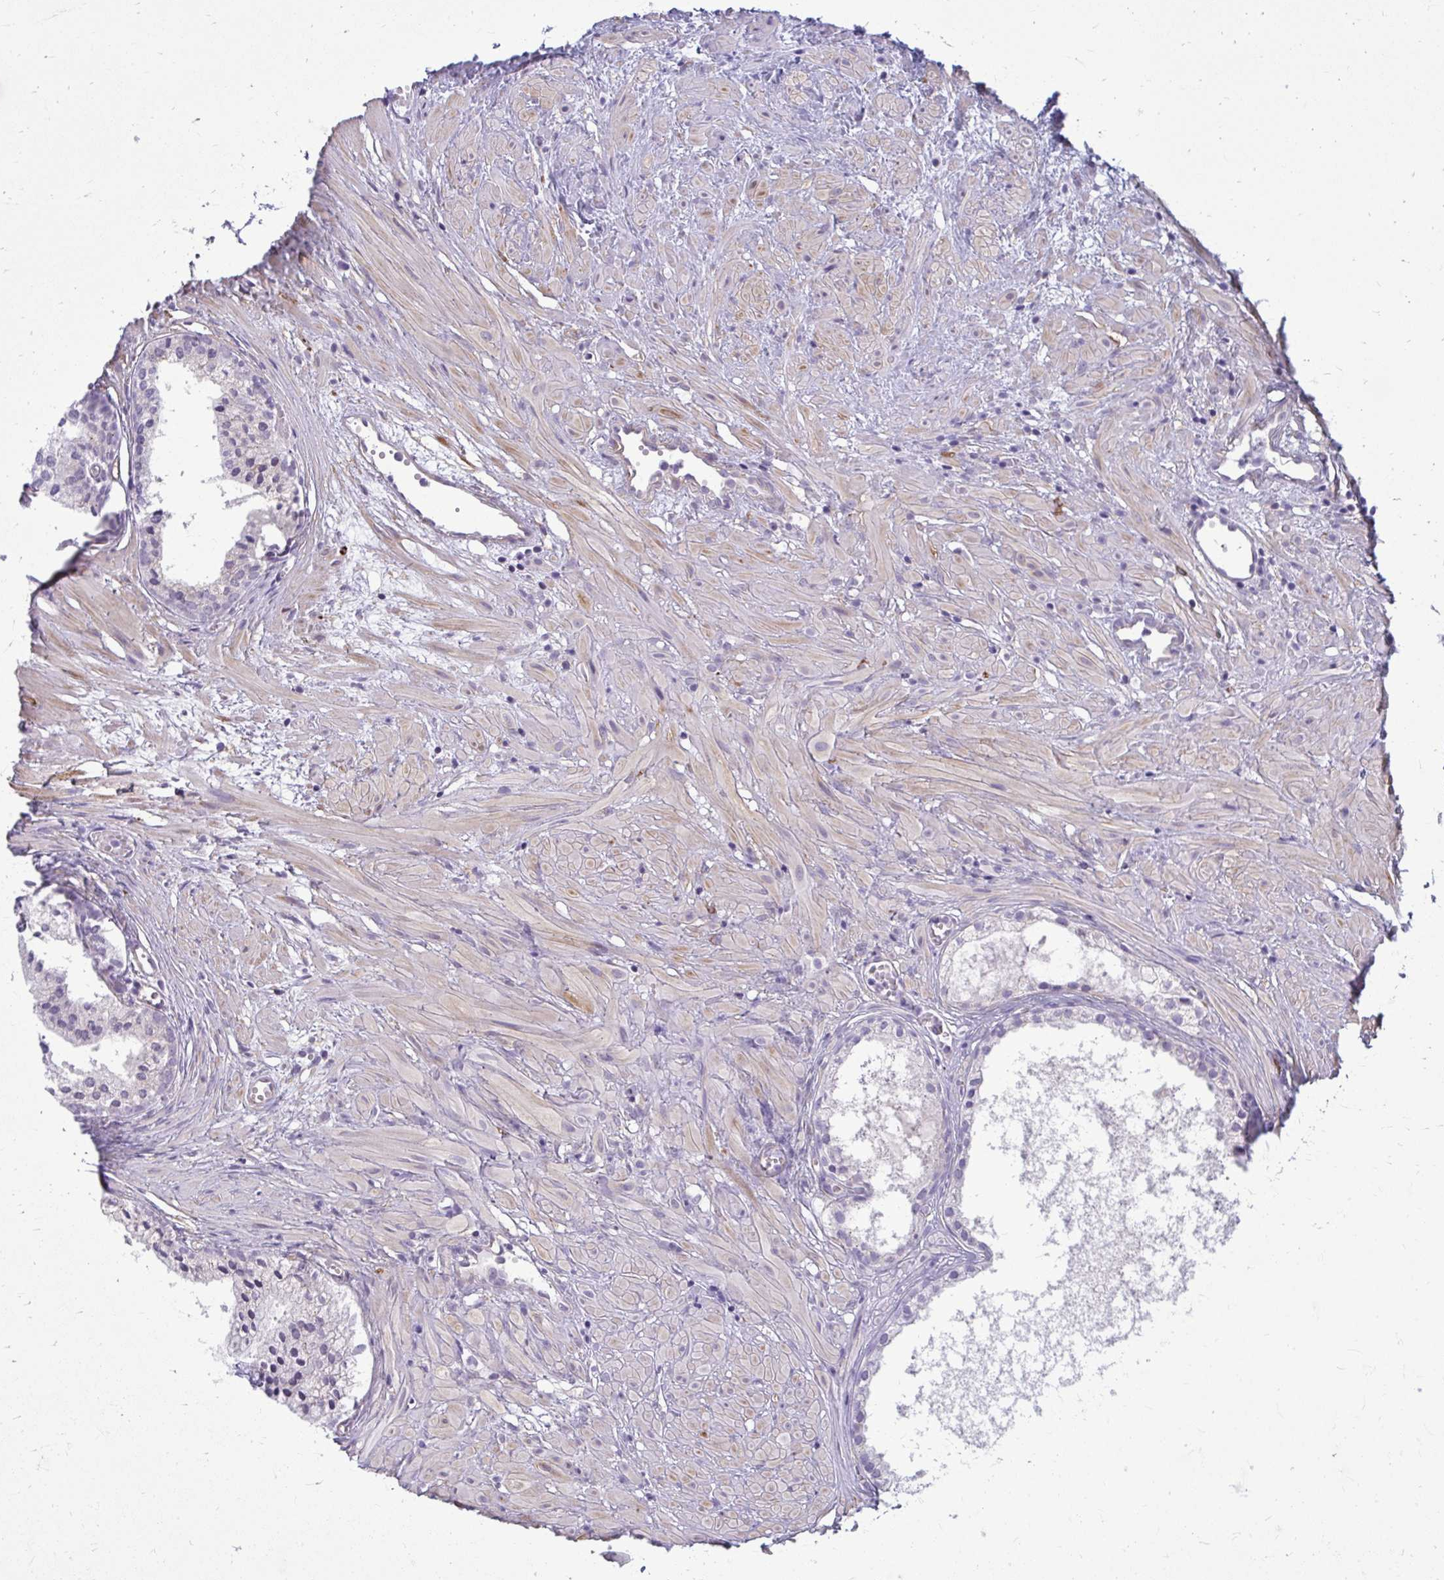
{"staining": {"intensity": "negative", "quantity": "none", "location": "none"}, "tissue": "prostate cancer", "cell_type": "Tumor cells", "image_type": "cancer", "snomed": [{"axis": "morphology", "description": "Adenocarcinoma, High grade"}, {"axis": "topography", "description": "Prostate"}], "caption": "The image displays no staining of tumor cells in prostate cancer.", "gene": "DEPP1", "patient": {"sex": "male", "age": 58}}